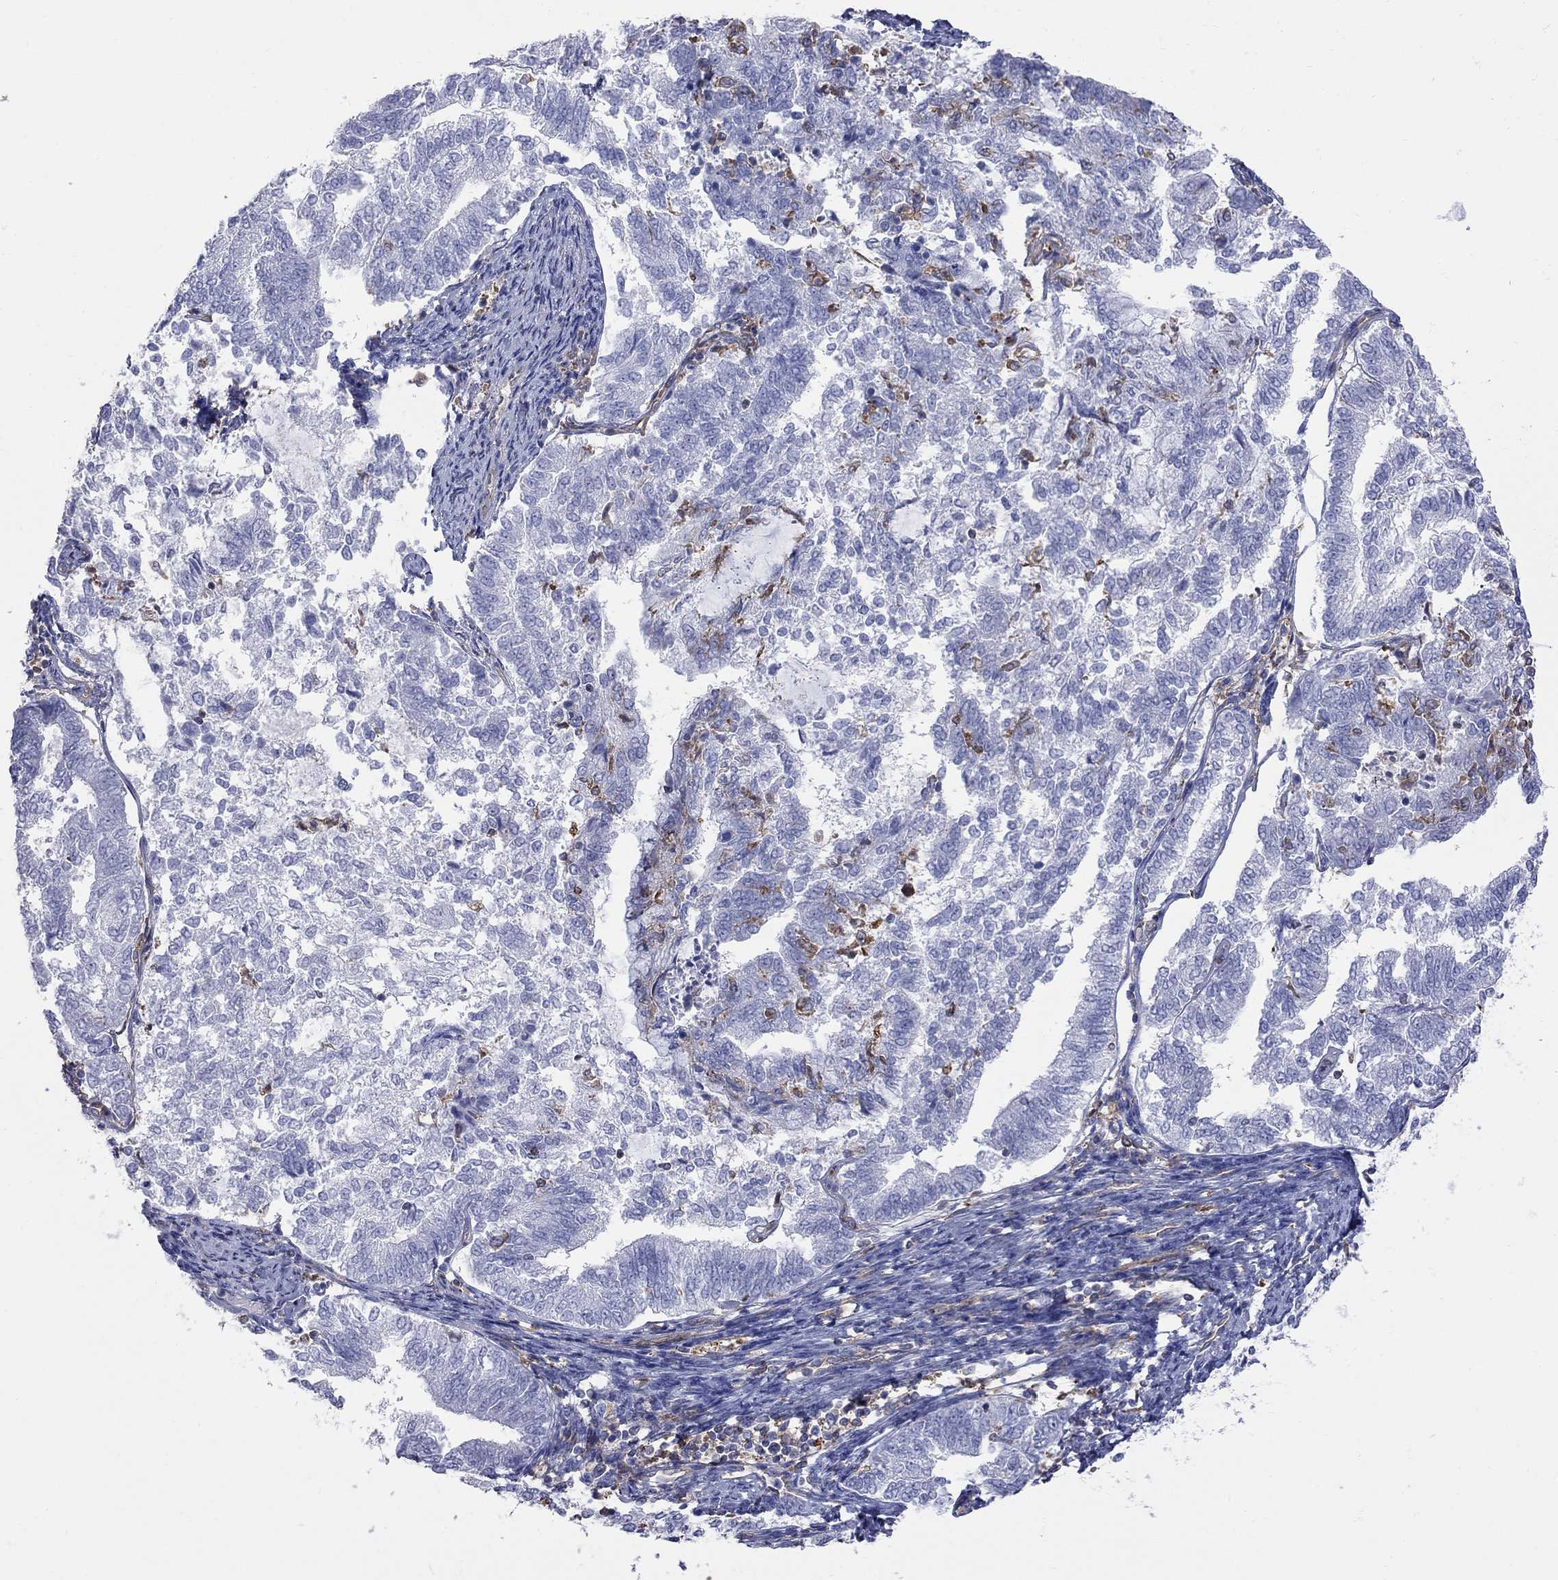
{"staining": {"intensity": "negative", "quantity": "none", "location": "none"}, "tissue": "endometrial cancer", "cell_type": "Tumor cells", "image_type": "cancer", "snomed": [{"axis": "morphology", "description": "Adenocarcinoma, NOS"}, {"axis": "topography", "description": "Endometrium"}], "caption": "Immunohistochemical staining of endometrial cancer reveals no significant expression in tumor cells.", "gene": "ABI3", "patient": {"sex": "female", "age": 65}}